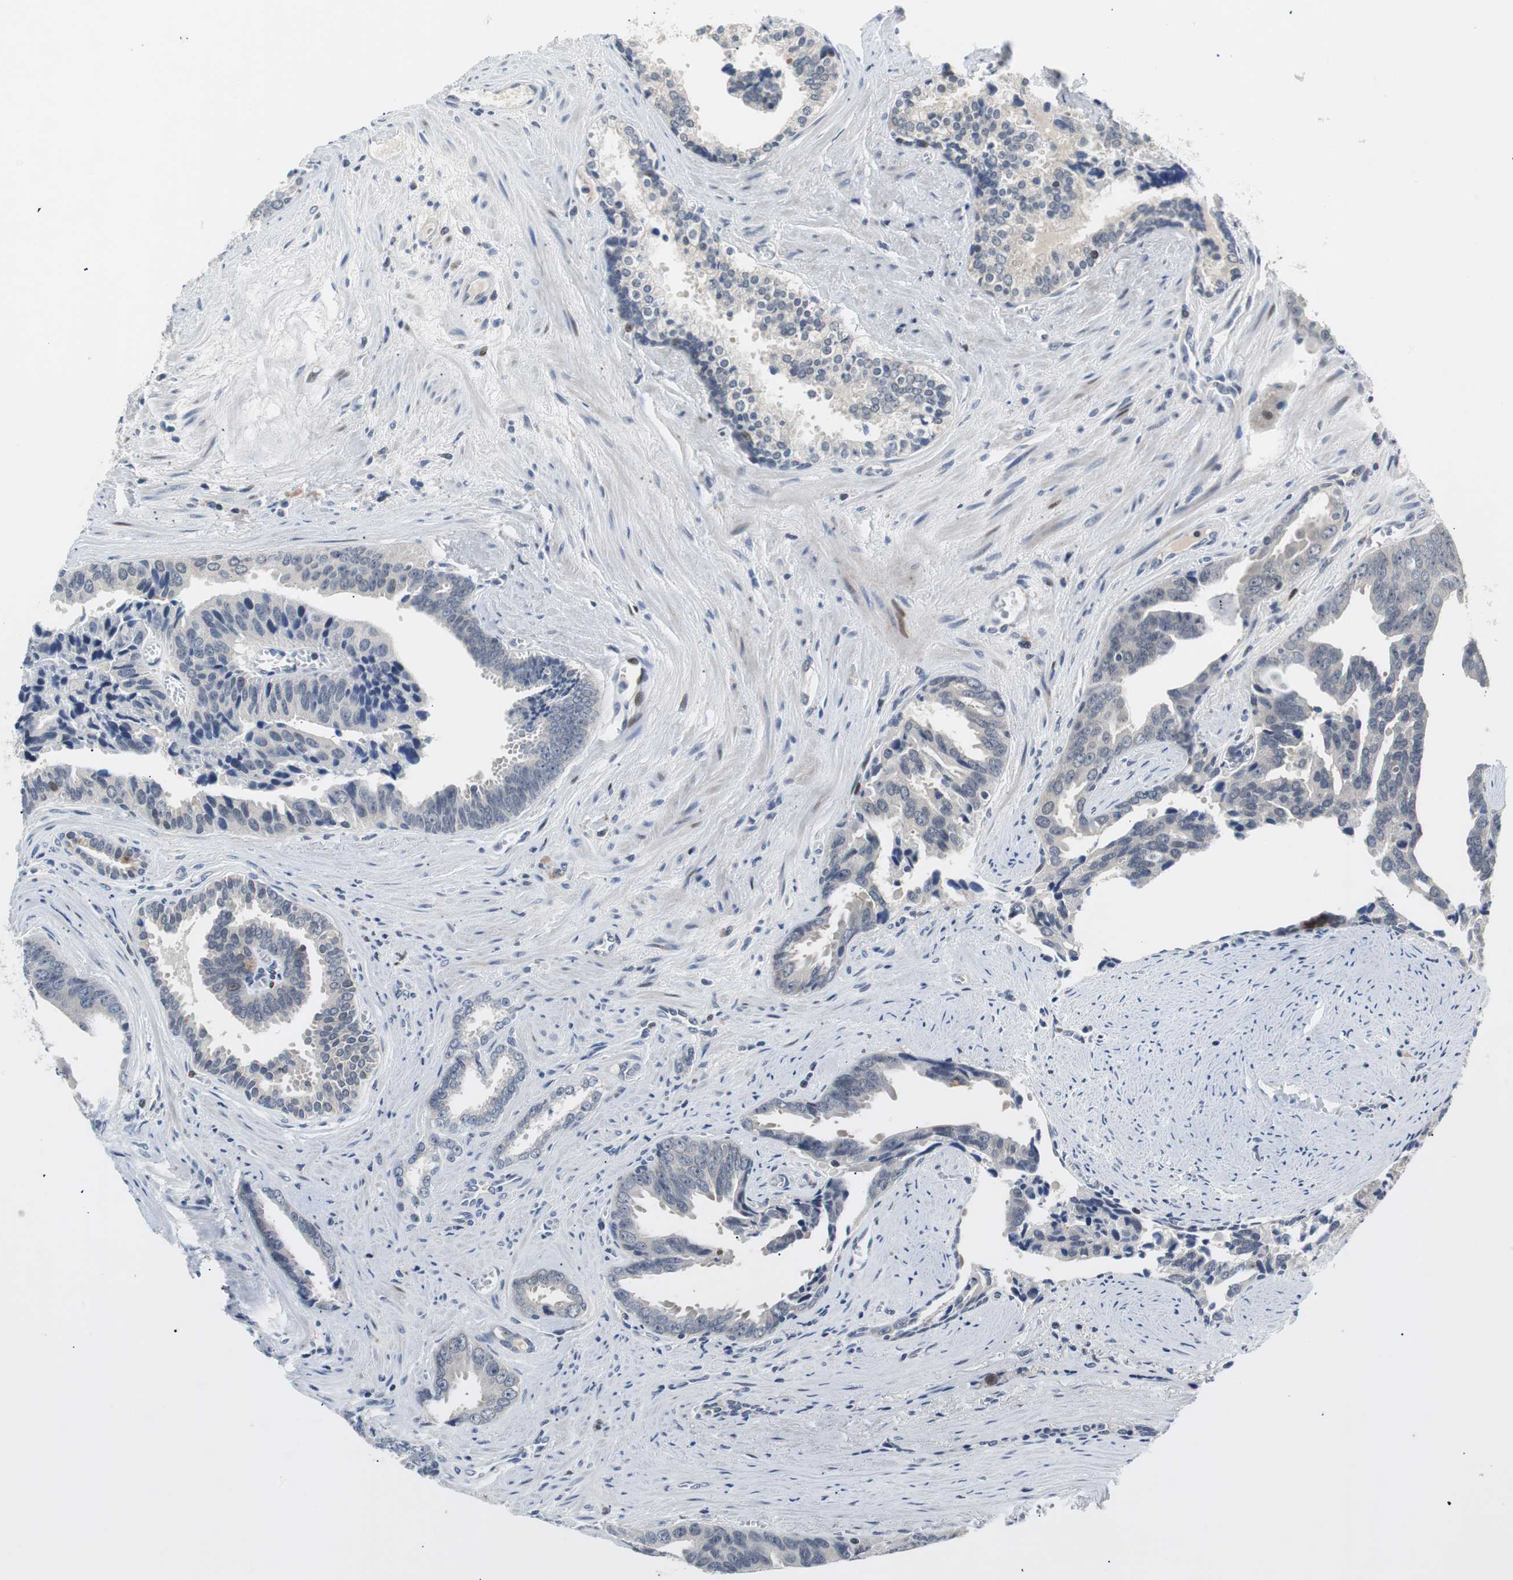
{"staining": {"intensity": "negative", "quantity": "none", "location": "none"}, "tissue": "prostate cancer", "cell_type": "Tumor cells", "image_type": "cancer", "snomed": [{"axis": "morphology", "description": "Adenocarcinoma, High grade"}, {"axis": "topography", "description": "Prostate"}], "caption": "Protein analysis of prostate cancer (adenocarcinoma (high-grade)) reveals no significant expression in tumor cells.", "gene": "MAP2K4", "patient": {"sex": "male", "age": 67}}